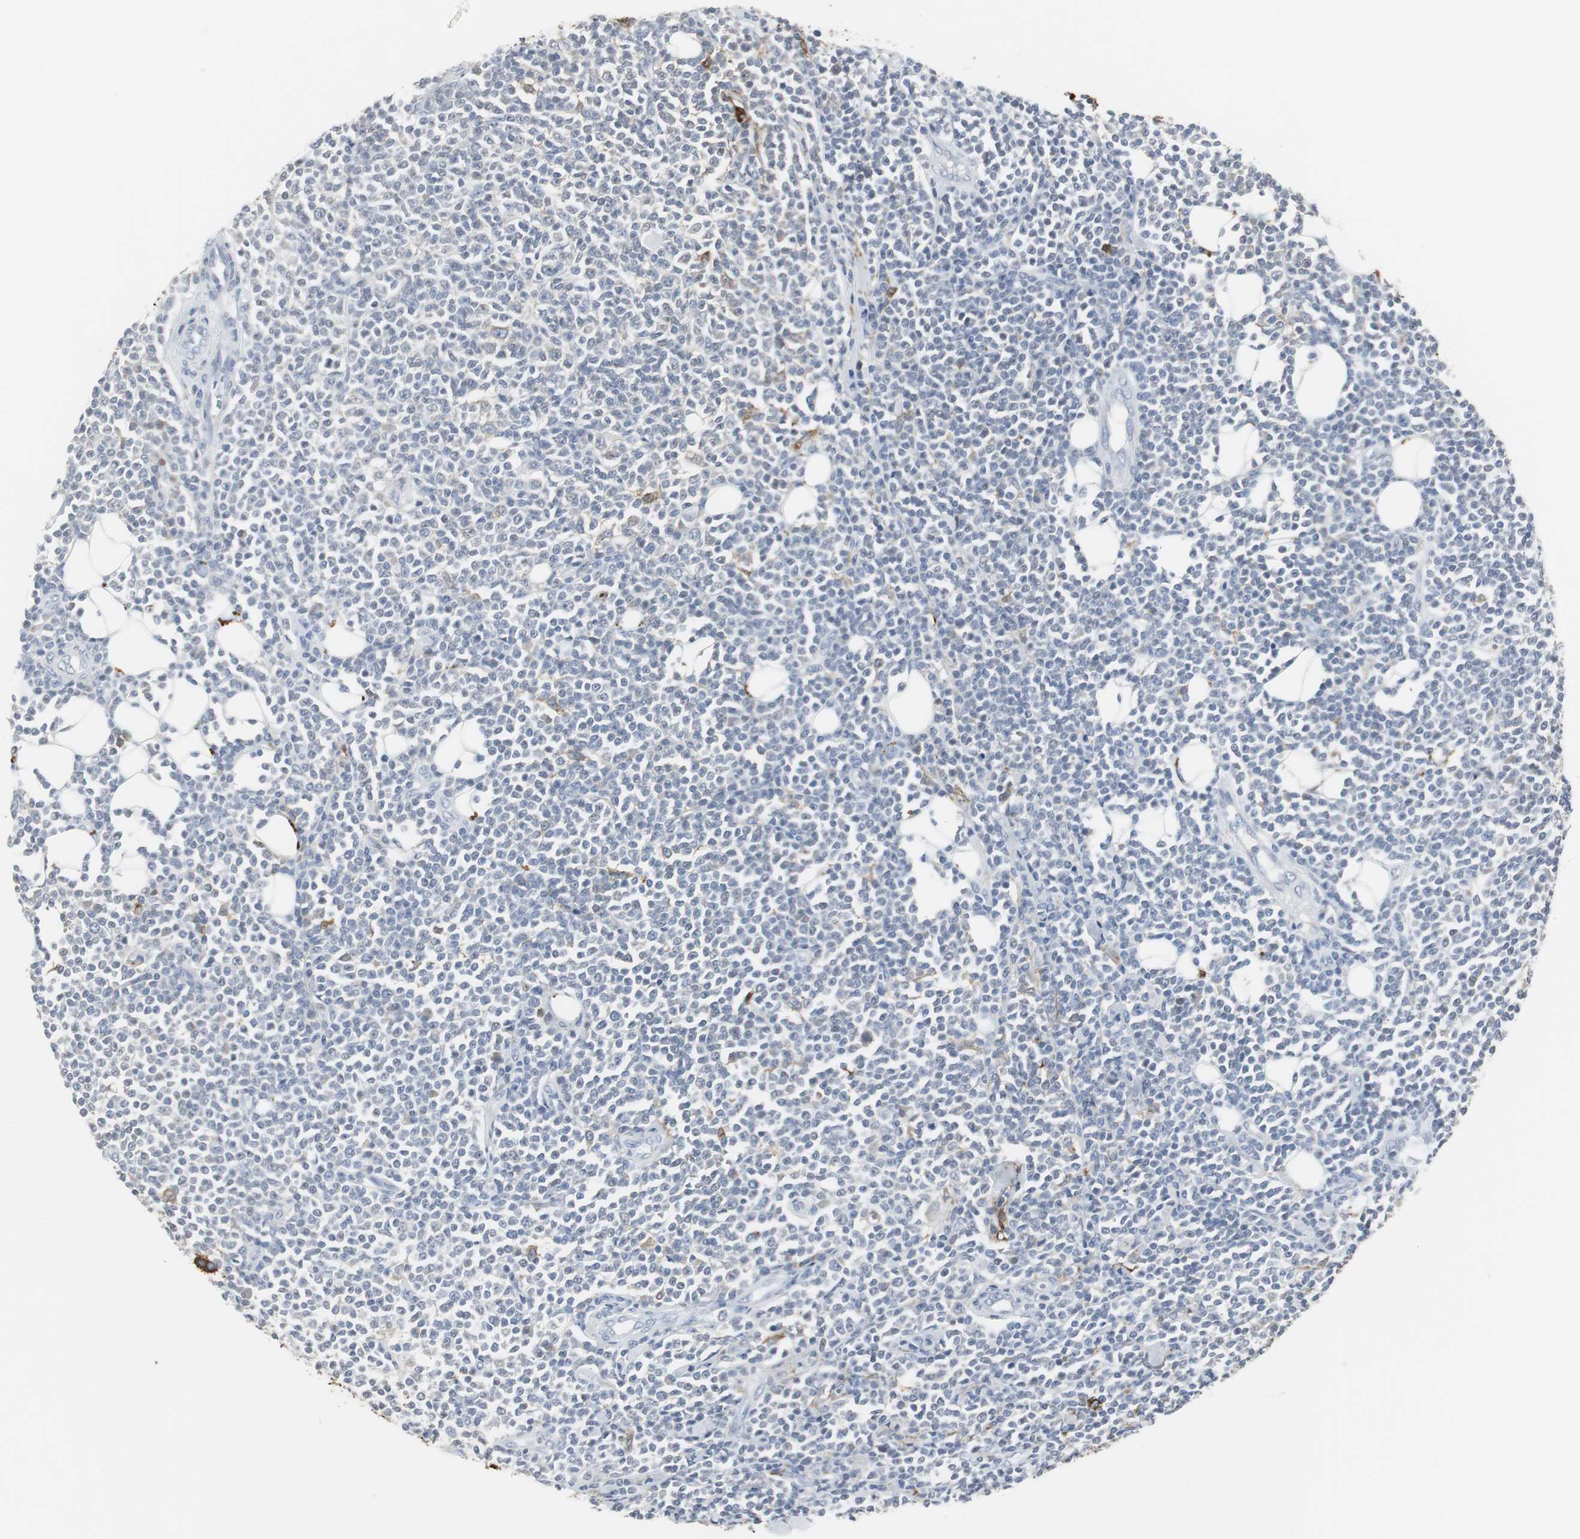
{"staining": {"intensity": "negative", "quantity": "none", "location": "none"}, "tissue": "lymphoma", "cell_type": "Tumor cells", "image_type": "cancer", "snomed": [{"axis": "morphology", "description": "Malignant lymphoma, non-Hodgkin's type, Low grade"}, {"axis": "topography", "description": "Soft tissue"}], "caption": "Lymphoma stained for a protein using IHC shows no positivity tumor cells.", "gene": "PI15", "patient": {"sex": "male", "age": 92}}